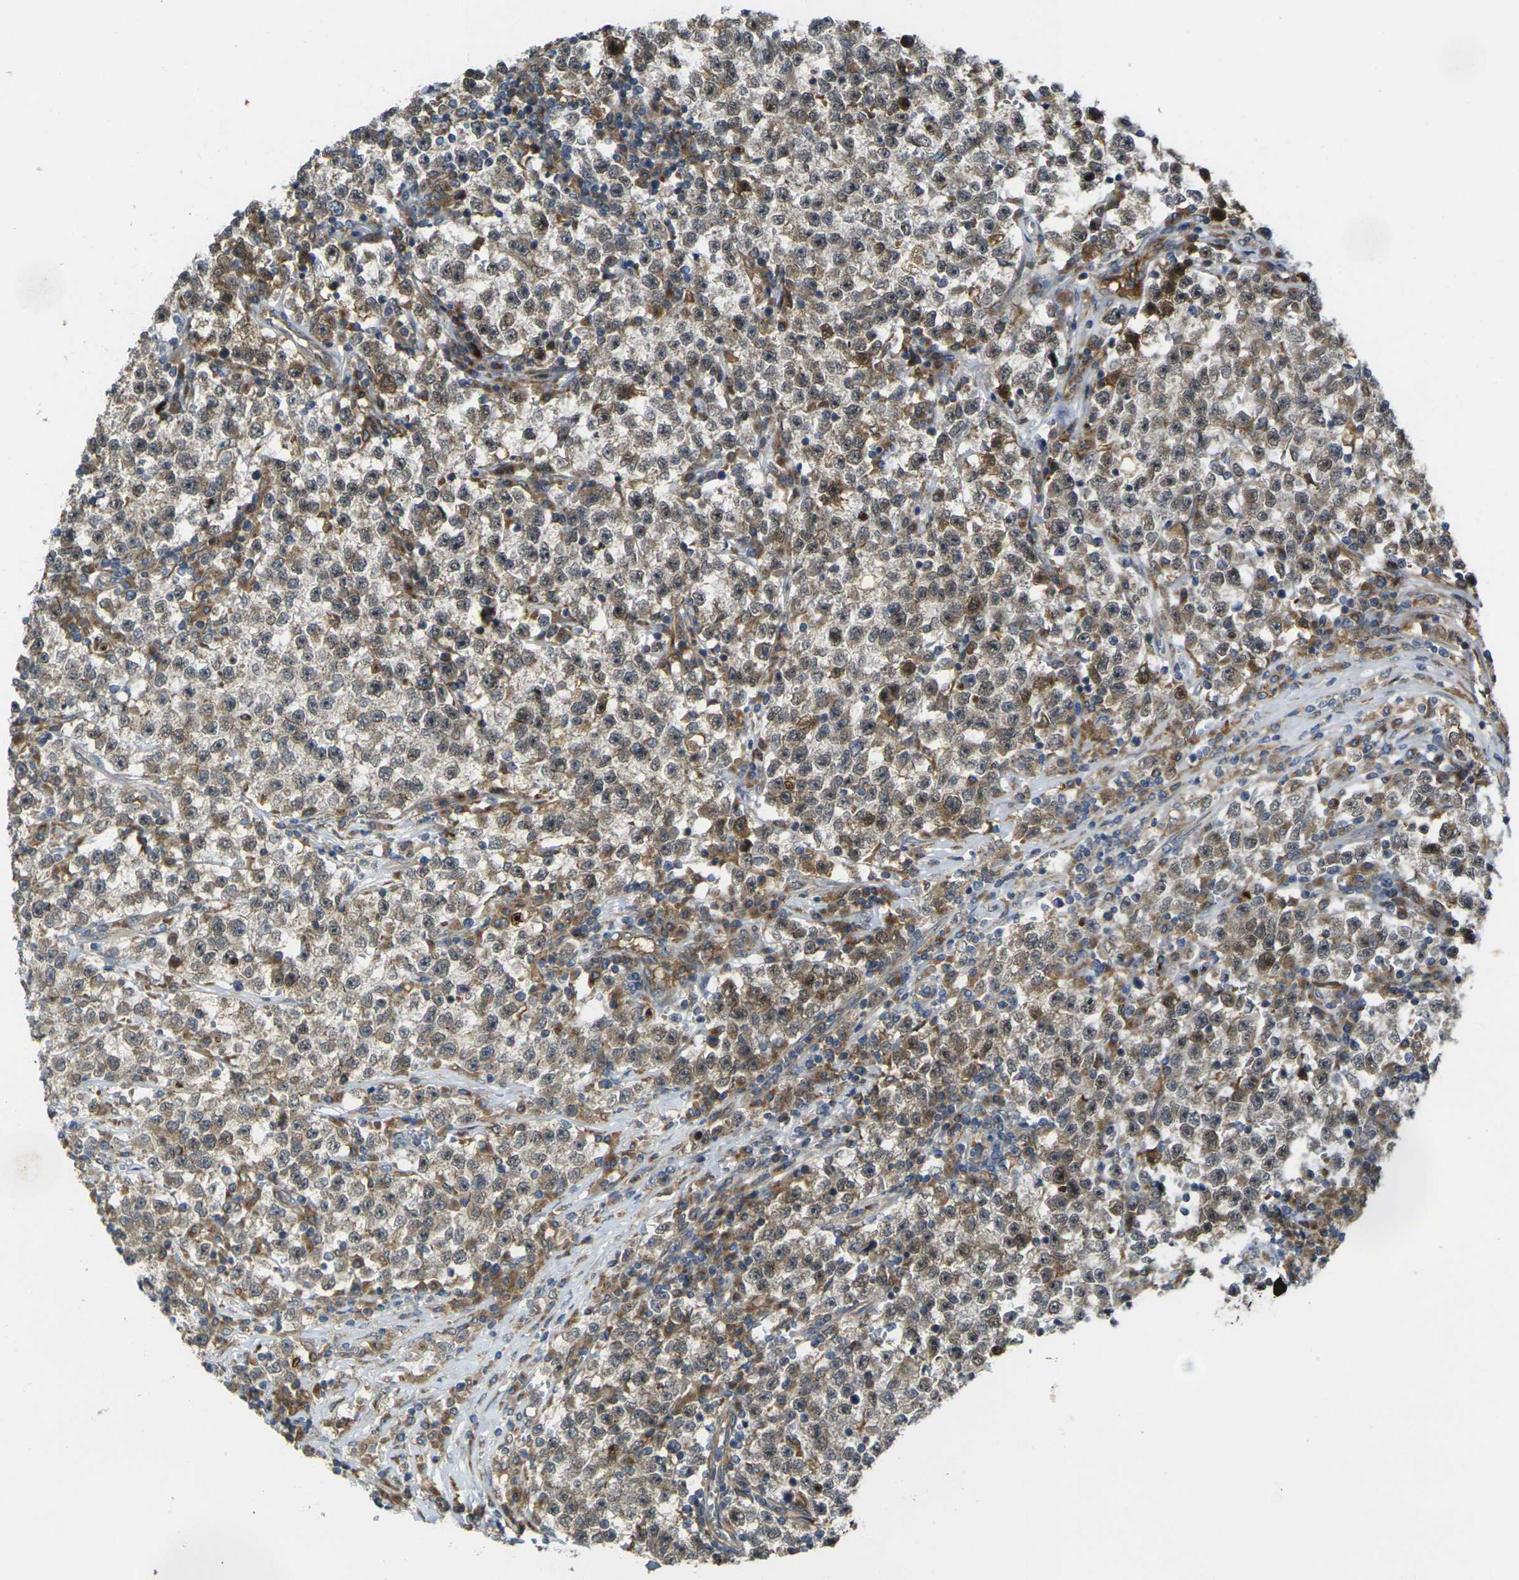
{"staining": {"intensity": "moderate", "quantity": ">75%", "location": "cytoplasmic/membranous,nuclear"}, "tissue": "testis cancer", "cell_type": "Tumor cells", "image_type": "cancer", "snomed": [{"axis": "morphology", "description": "Seminoma, NOS"}, {"axis": "topography", "description": "Testis"}], "caption": "Protein staining of seminoma (testis) tissue shows moderate cytoplasmic/membranous and nuclear positivity in approximately >75% of tumor cells.", "gene": "FZD1", "patient": {"sex": "male", "age": 22}}